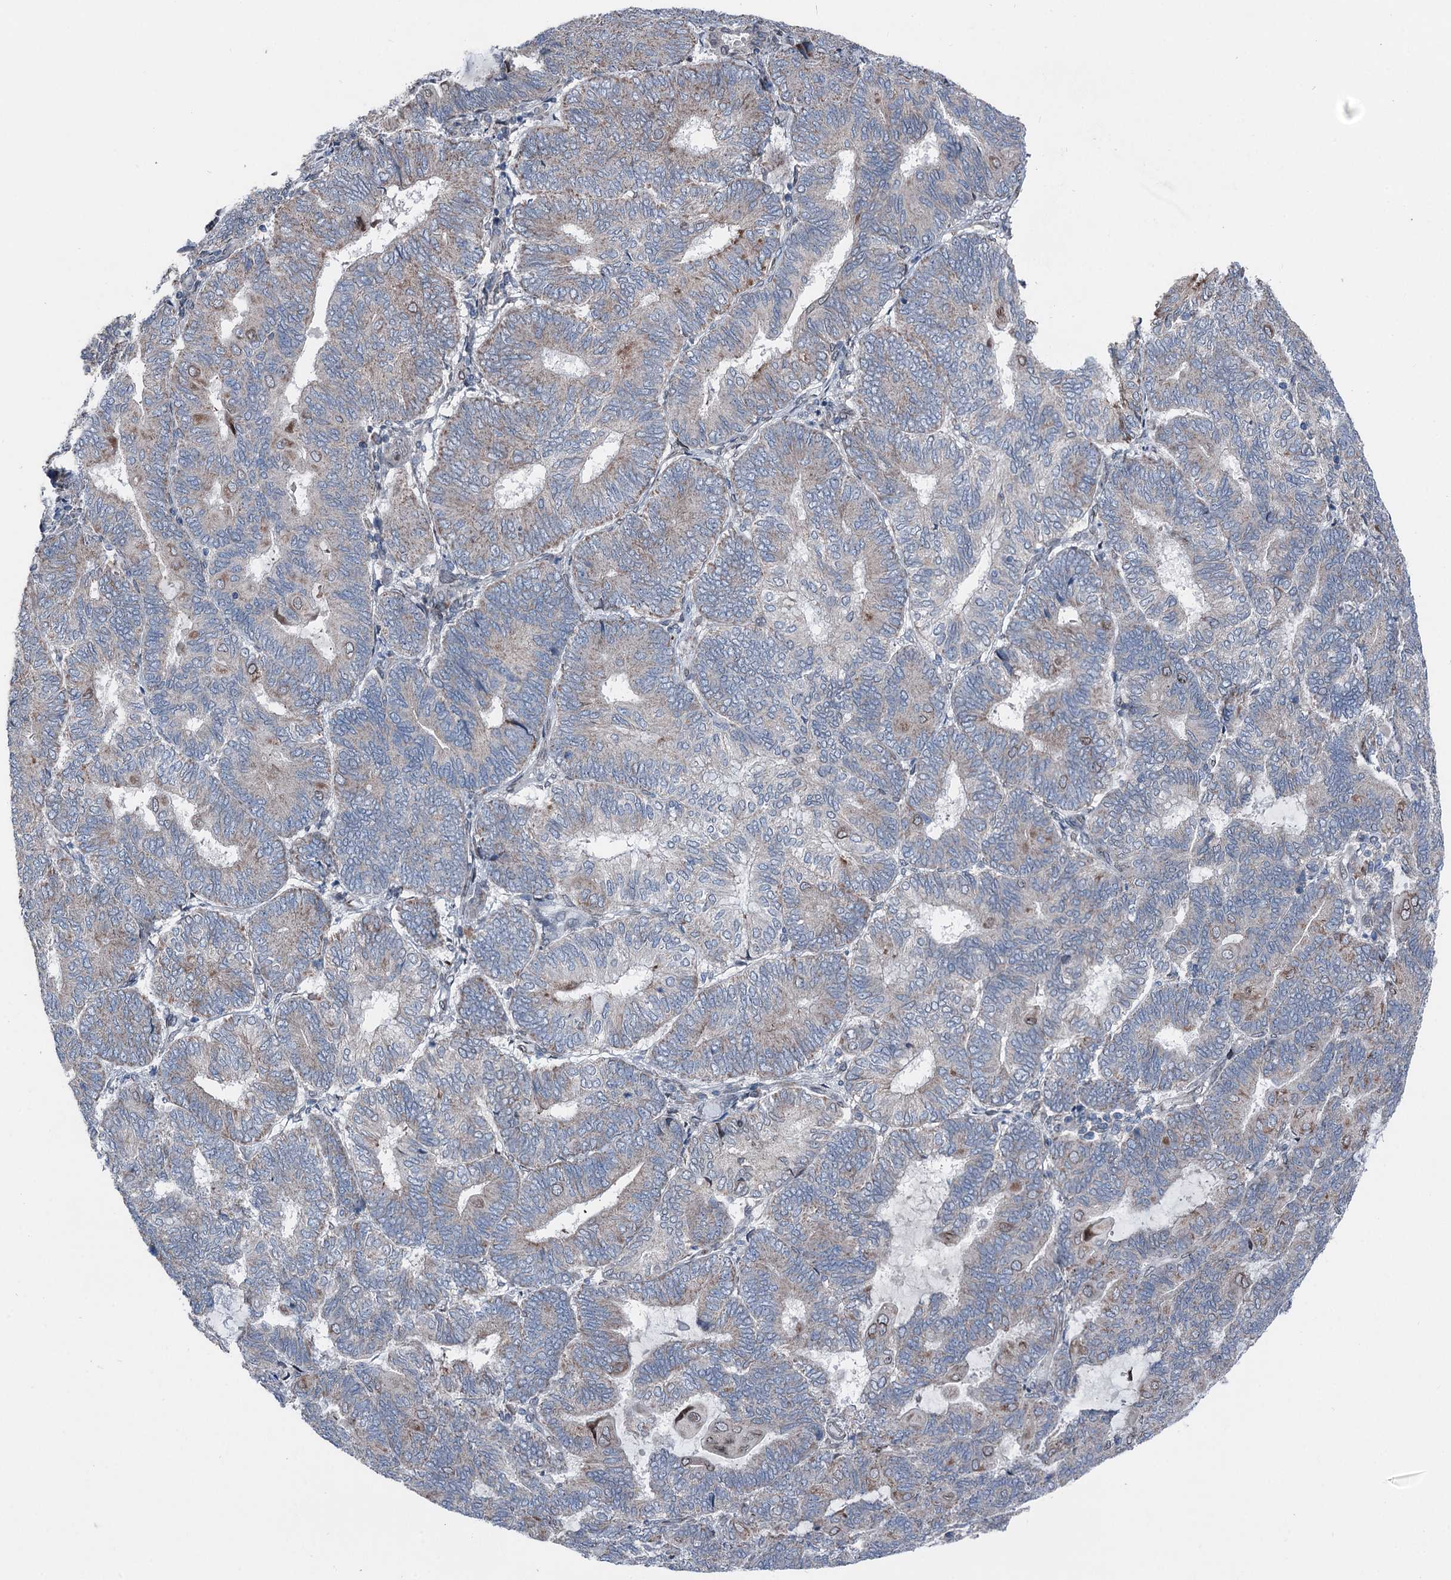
{"staining": {"intensity": "weak", "quantity": "25%-75%", "location": "cytoplasmic/membranous"}, "tissue": "endometrial cancer", "cell_type": "Tumor cells", "image_type": "cancer", "snomed": [{"axis": "morphology", "description": "Adenocarcinoma, NOS"}, {"axis": "topography", "description": "Endometrium"}], "caption": "Immunohistochemical staining of human endometrial adenocarcinoma demonstrates low levels of weak cytoplasmic/membranous expression in approximately 25%-75% of tumor cells.", "gene": "MRPL14", "patient": {"sex": "female", "age": 81}}